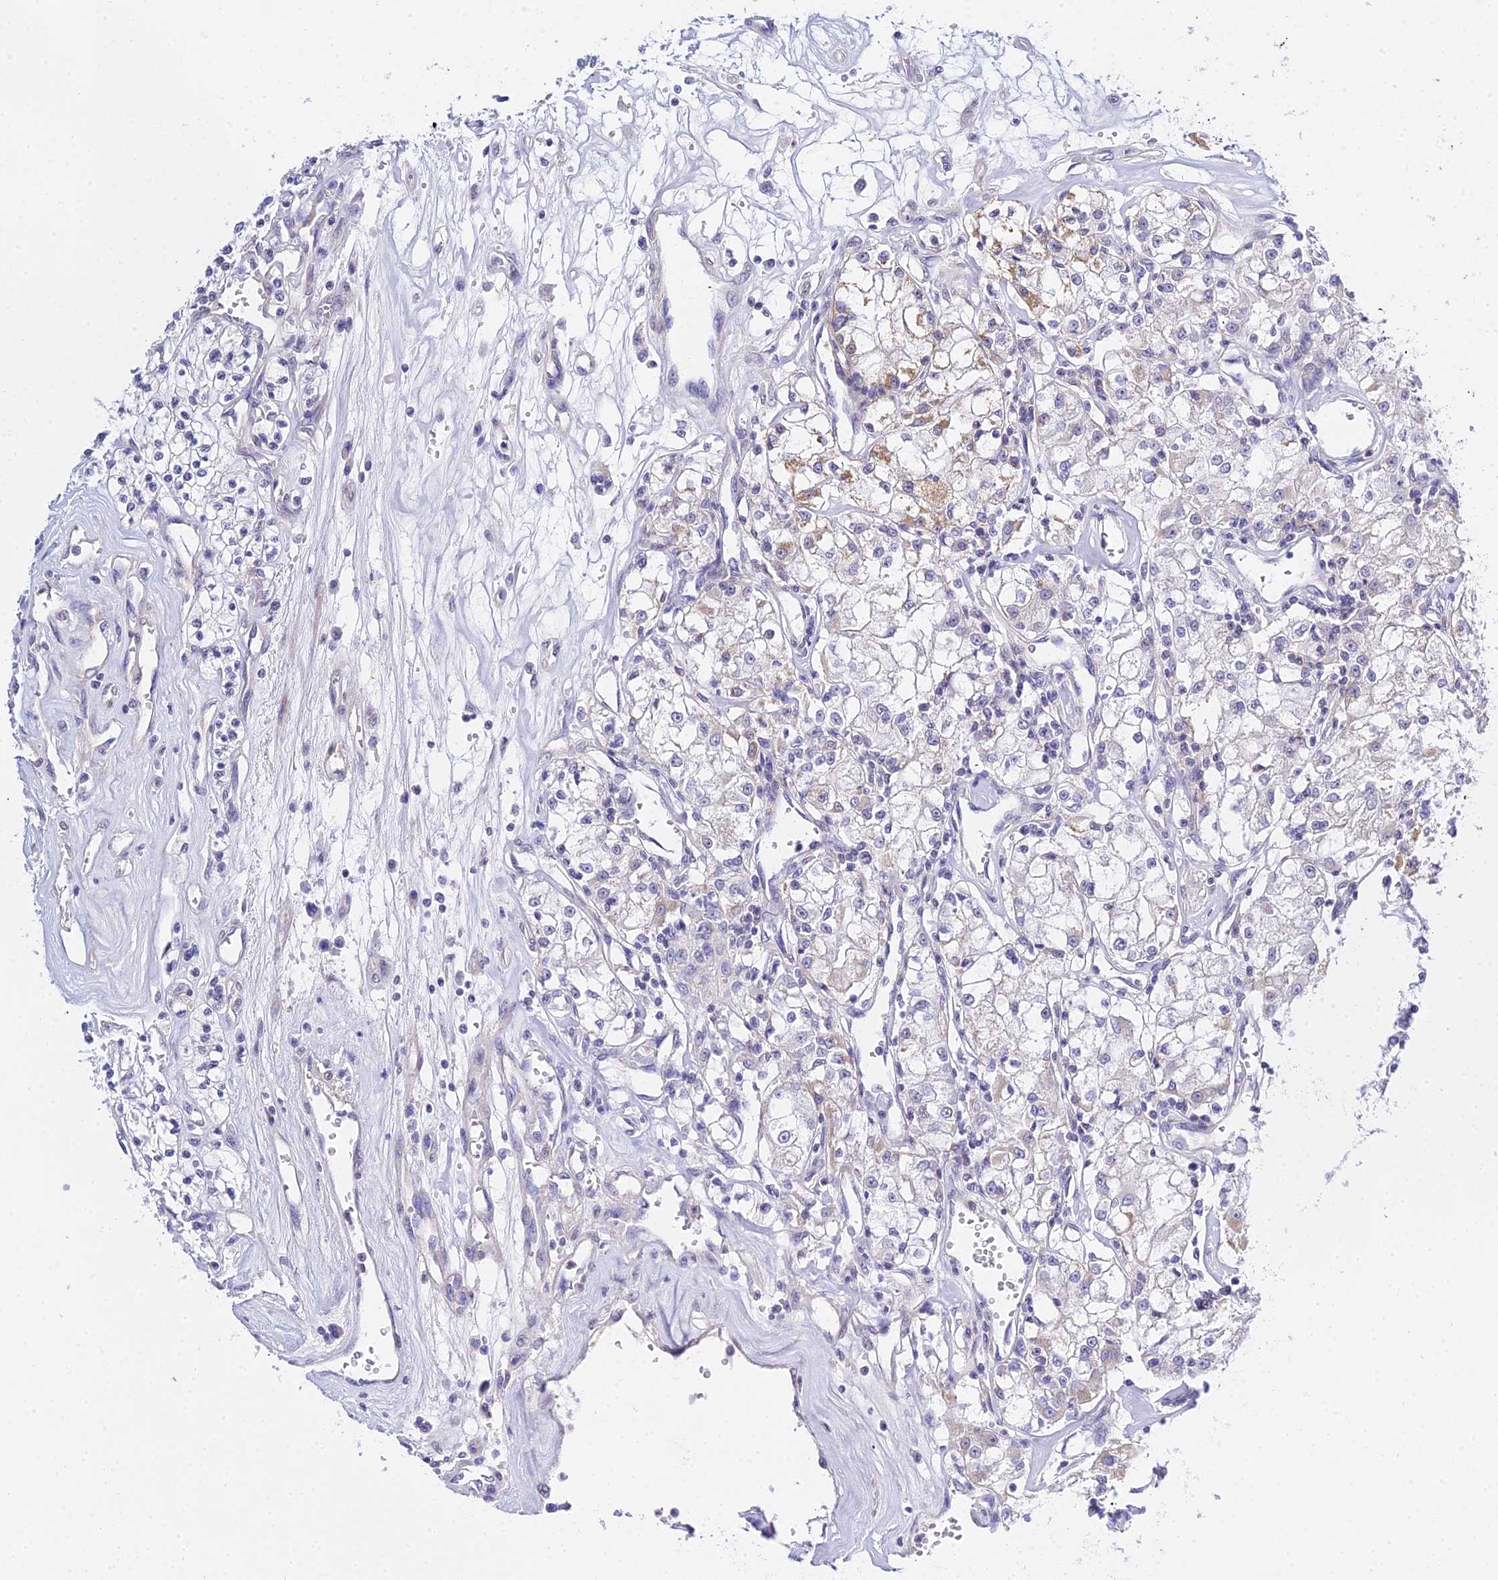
{"staining": {"intensity": "negative", "quantity": "none", "location": "none"}, "tissue": "renal cancer", "cell_type": "Tumor cells", "image_type": "cancer", "snomed": [{"axis": "morphology", "description": "Adenocarcinoma, NOS"}, {"axis": "topography", "description": "Kidney"}], "caption": "High power microscopy photomicrograph of an immunohistochemistry (IHC) photomicrograph of renal cancer, revealing no significant expression in tumor cells.", "gene": "ZNF628", "patient": {"sex": "female", "age": 59}}